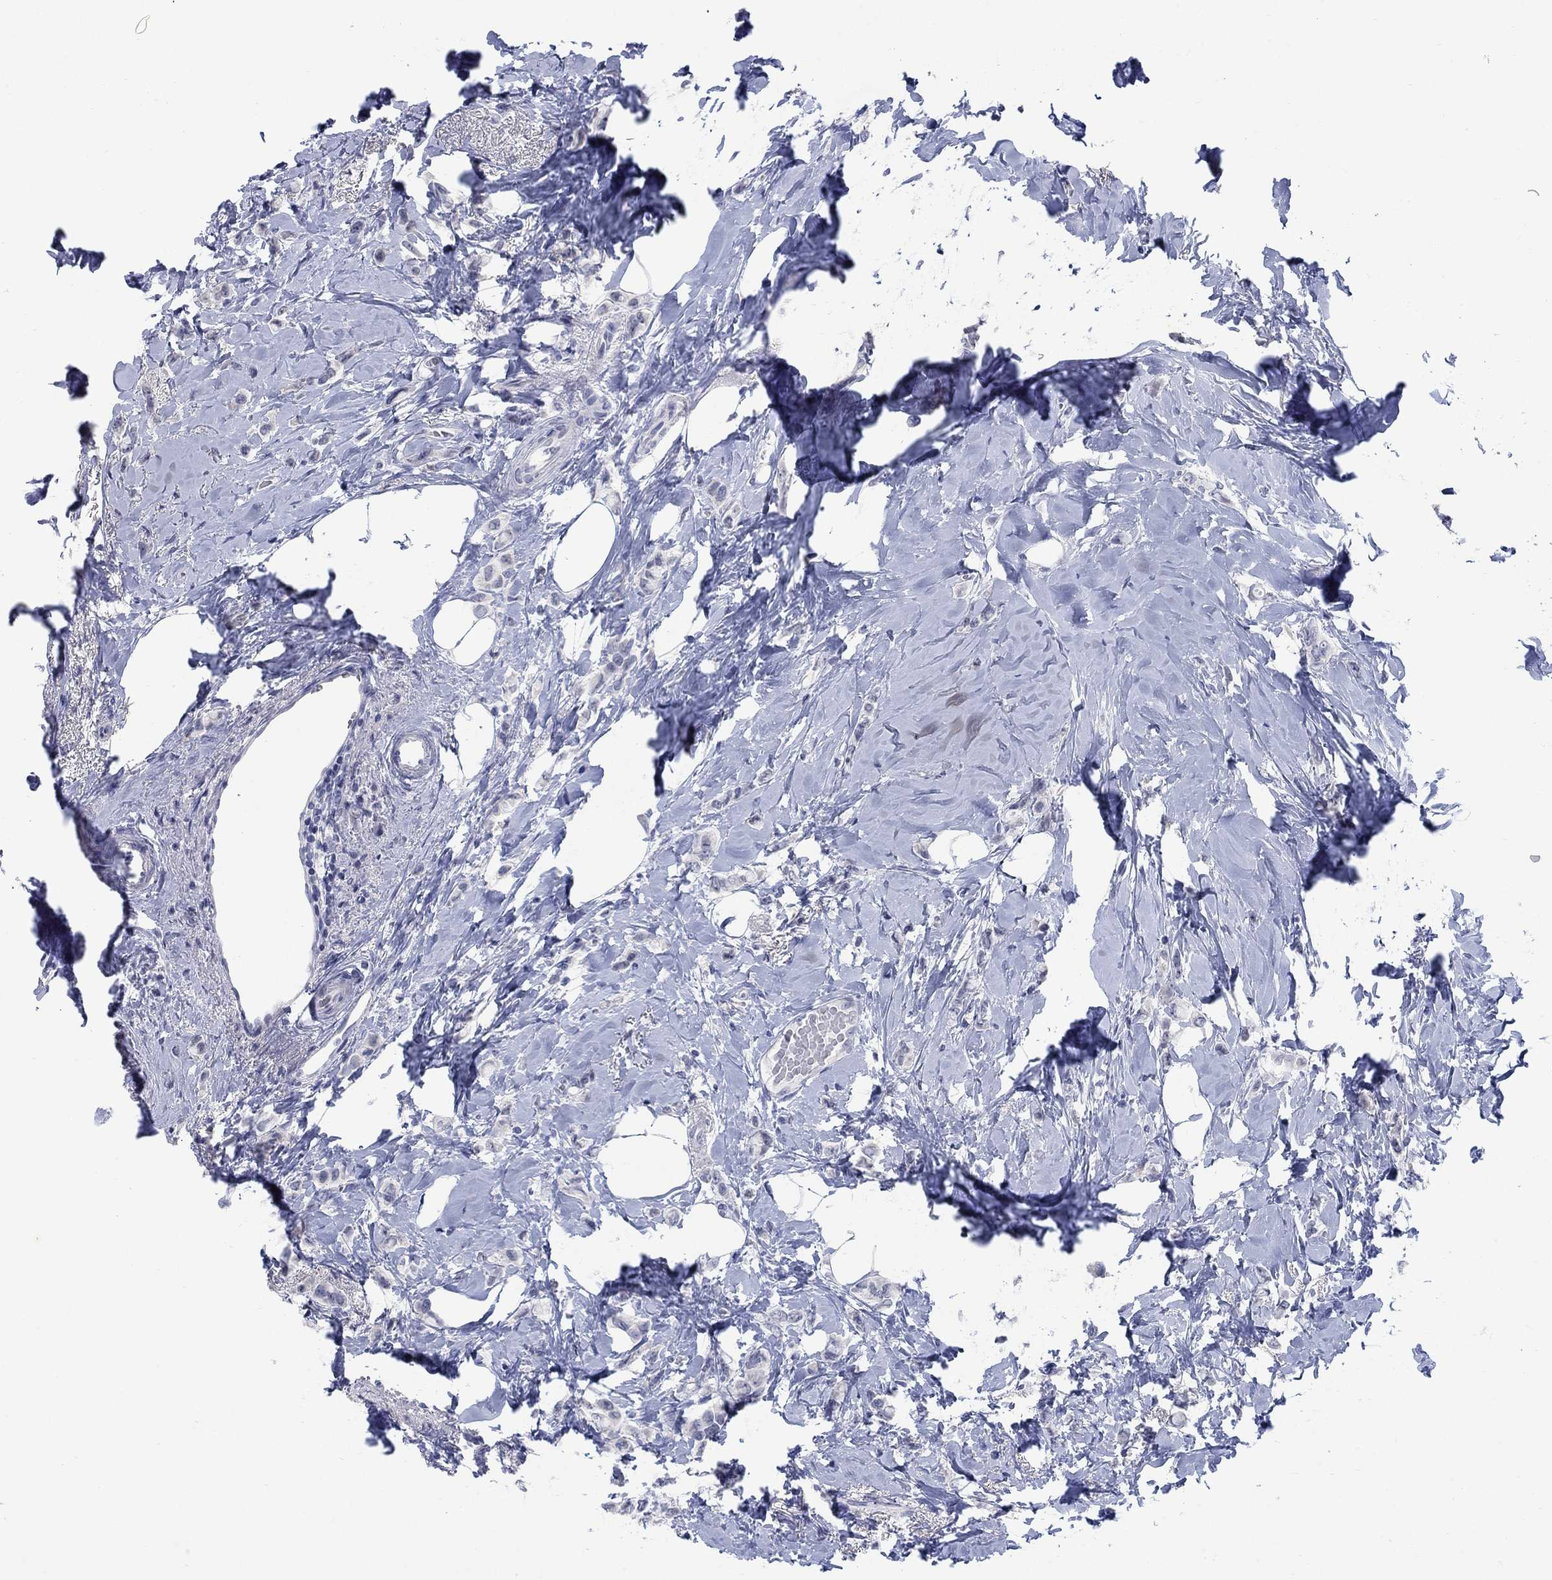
{"staining": {"intensity": "negative", "quantity": "none", "location": "none"}, "tissue": "breast cancer", "cell_type": "Tumor cells", "image_type": "cancer", "snomed": [{"axis": "morphology", "description": "Lobular carcinoma"}, {"axis": "topography", "description": "Breast"}], "caption": "High magnification brightfield microscopy of lobular carcinoma (breast) stained with DAB (brown) and counterstained with hematoxylin (blue): tumor cells show no significant staining.", "gene": "ATP6V1G2", "patient": {"sex": "female", "age": 66}}